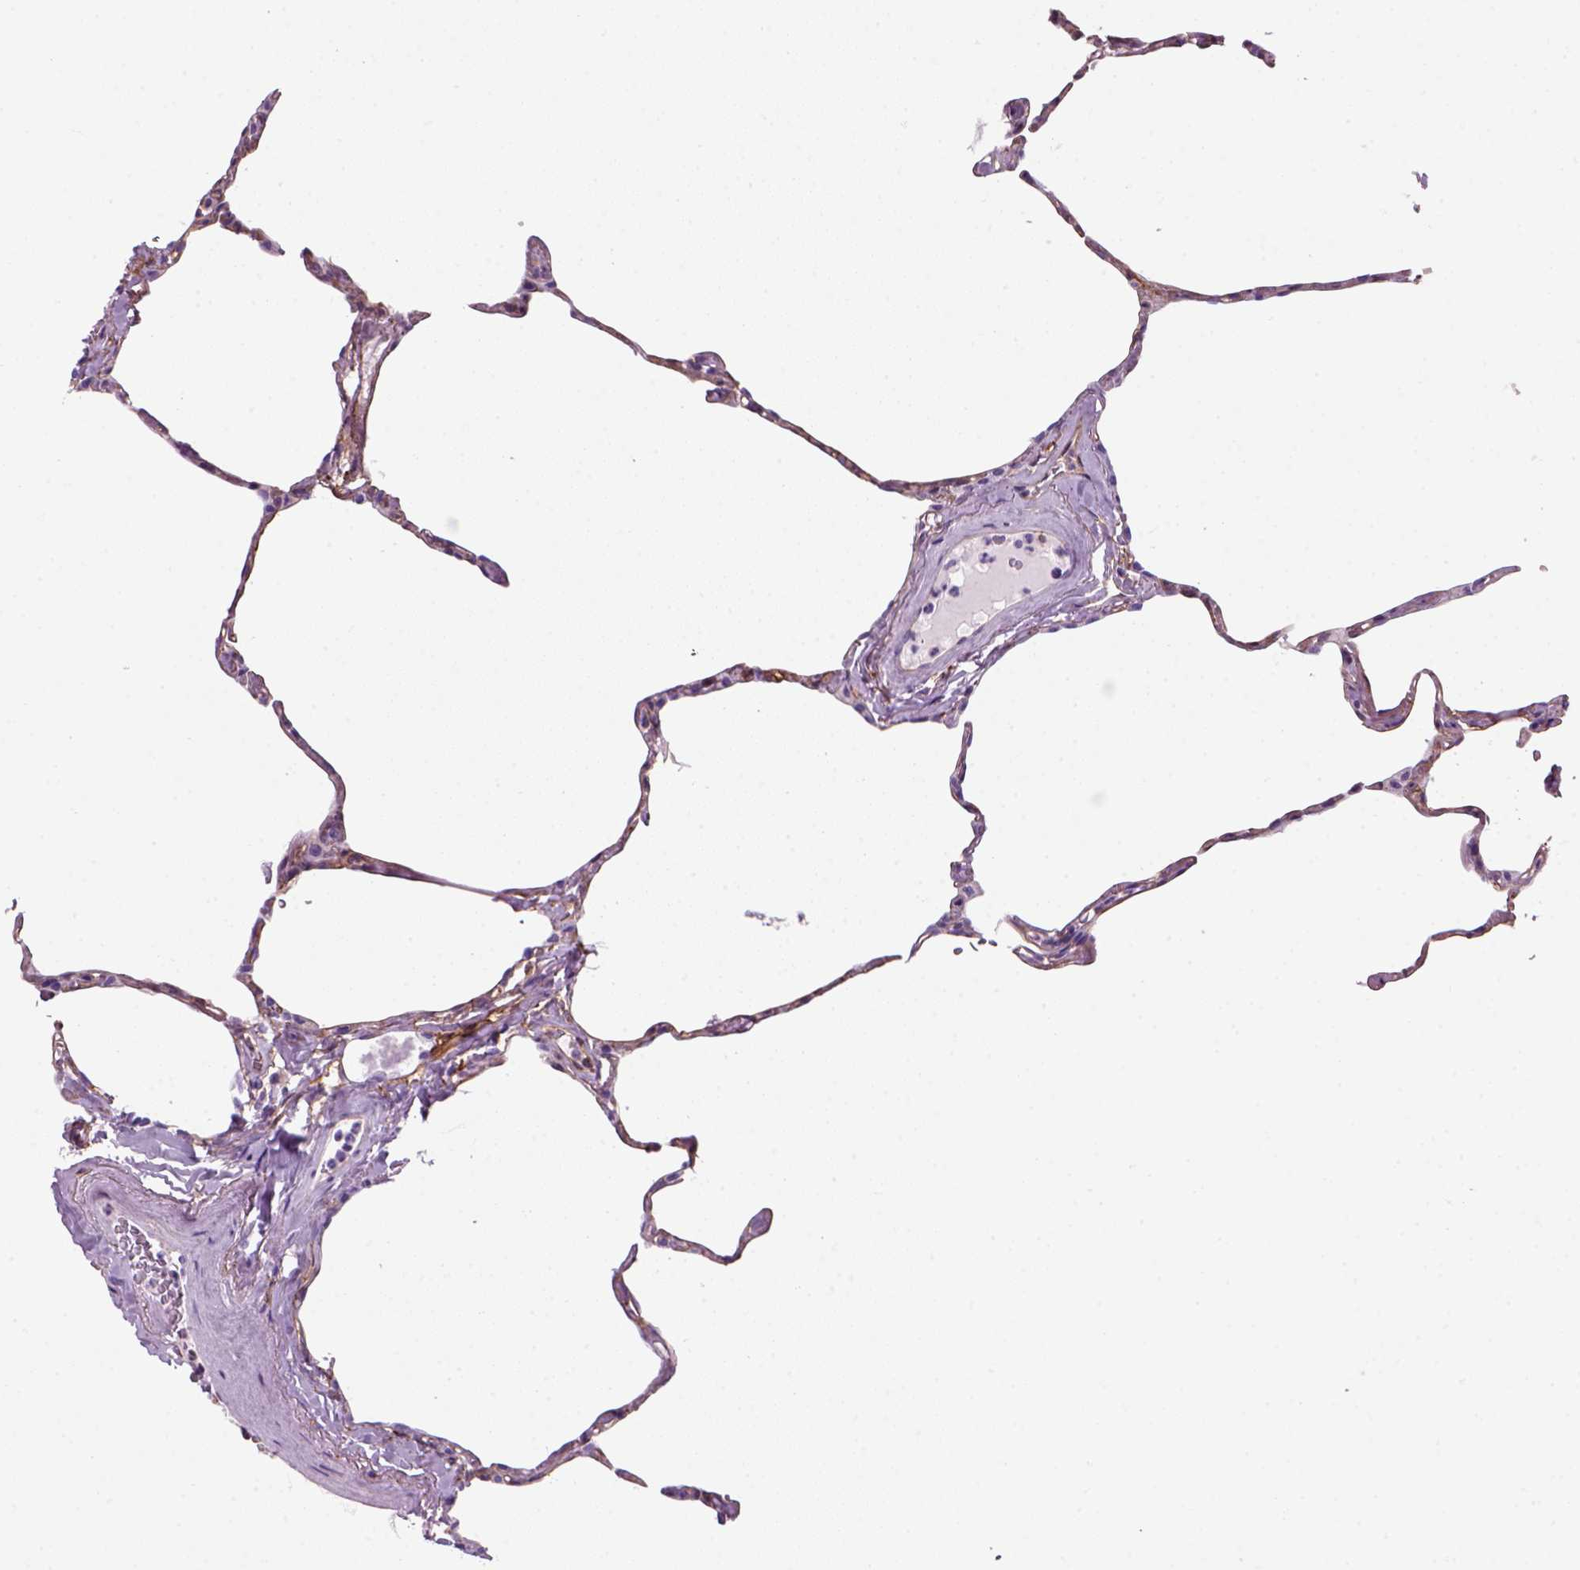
{"staining": {"intensity": "moderate", "quantity": ">75%", "location": "cytoplasmic/membranous"}, "tissue": "lung", "cell_type": "Alveolar cells", "image_type": "normal", "snomed": [{"axis": "morphology", "description": "Normal tissue, NOS"}, {"axis": "topography", "description": "Lung"}], "caption": "This image demonstrates immunohistochemistry (IHC) staining of unremarkable human lung, with medium moderate cytoplasmic/membranous expression in about >75% of alveolar cells.", "gene": "MARCKS", "patient": {"sex": "male", "age": 65}}